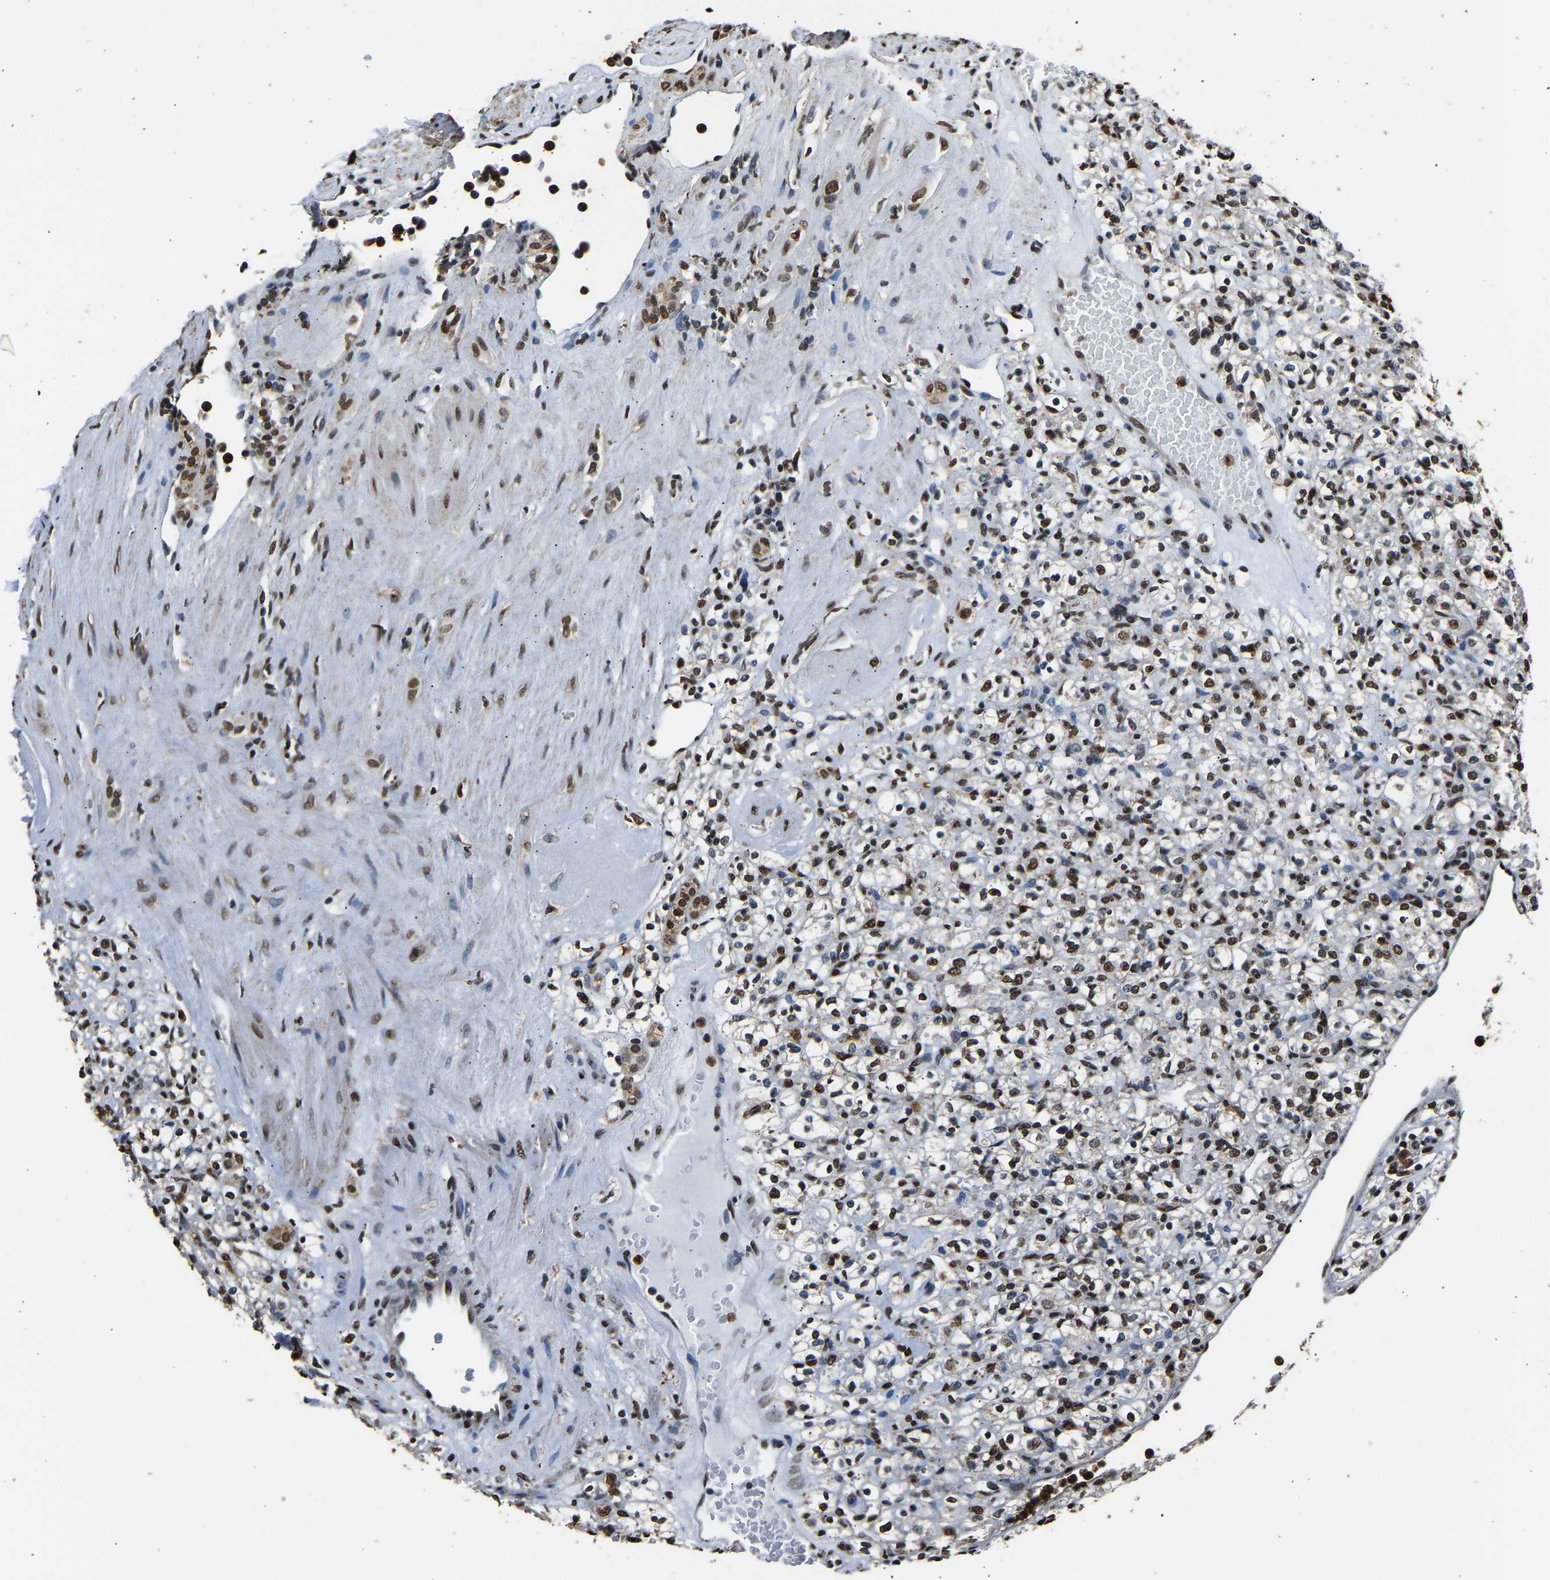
{"staining": {"intensity": "moderate", "quantity": ">75%", "location": "nuclear"}, "tissue": "renal cancer", "cell_type": "Tumor cells", "image_type": "cancer", "snomed": [{"axis": "morphology", "description": "Normal tissue, NOS"}, {"axis": "morphology", "description": "Adenocarcinoma, NOS"}, {"axis": "topography", "description": "Kidney"}], "caption": "Renal cancer (adenocarcinoma) stained with a protein marker demonstrates moderate staining in tumor cells.", "gene": "SAFB", "patient": {"sex": "female", "age": 72}}